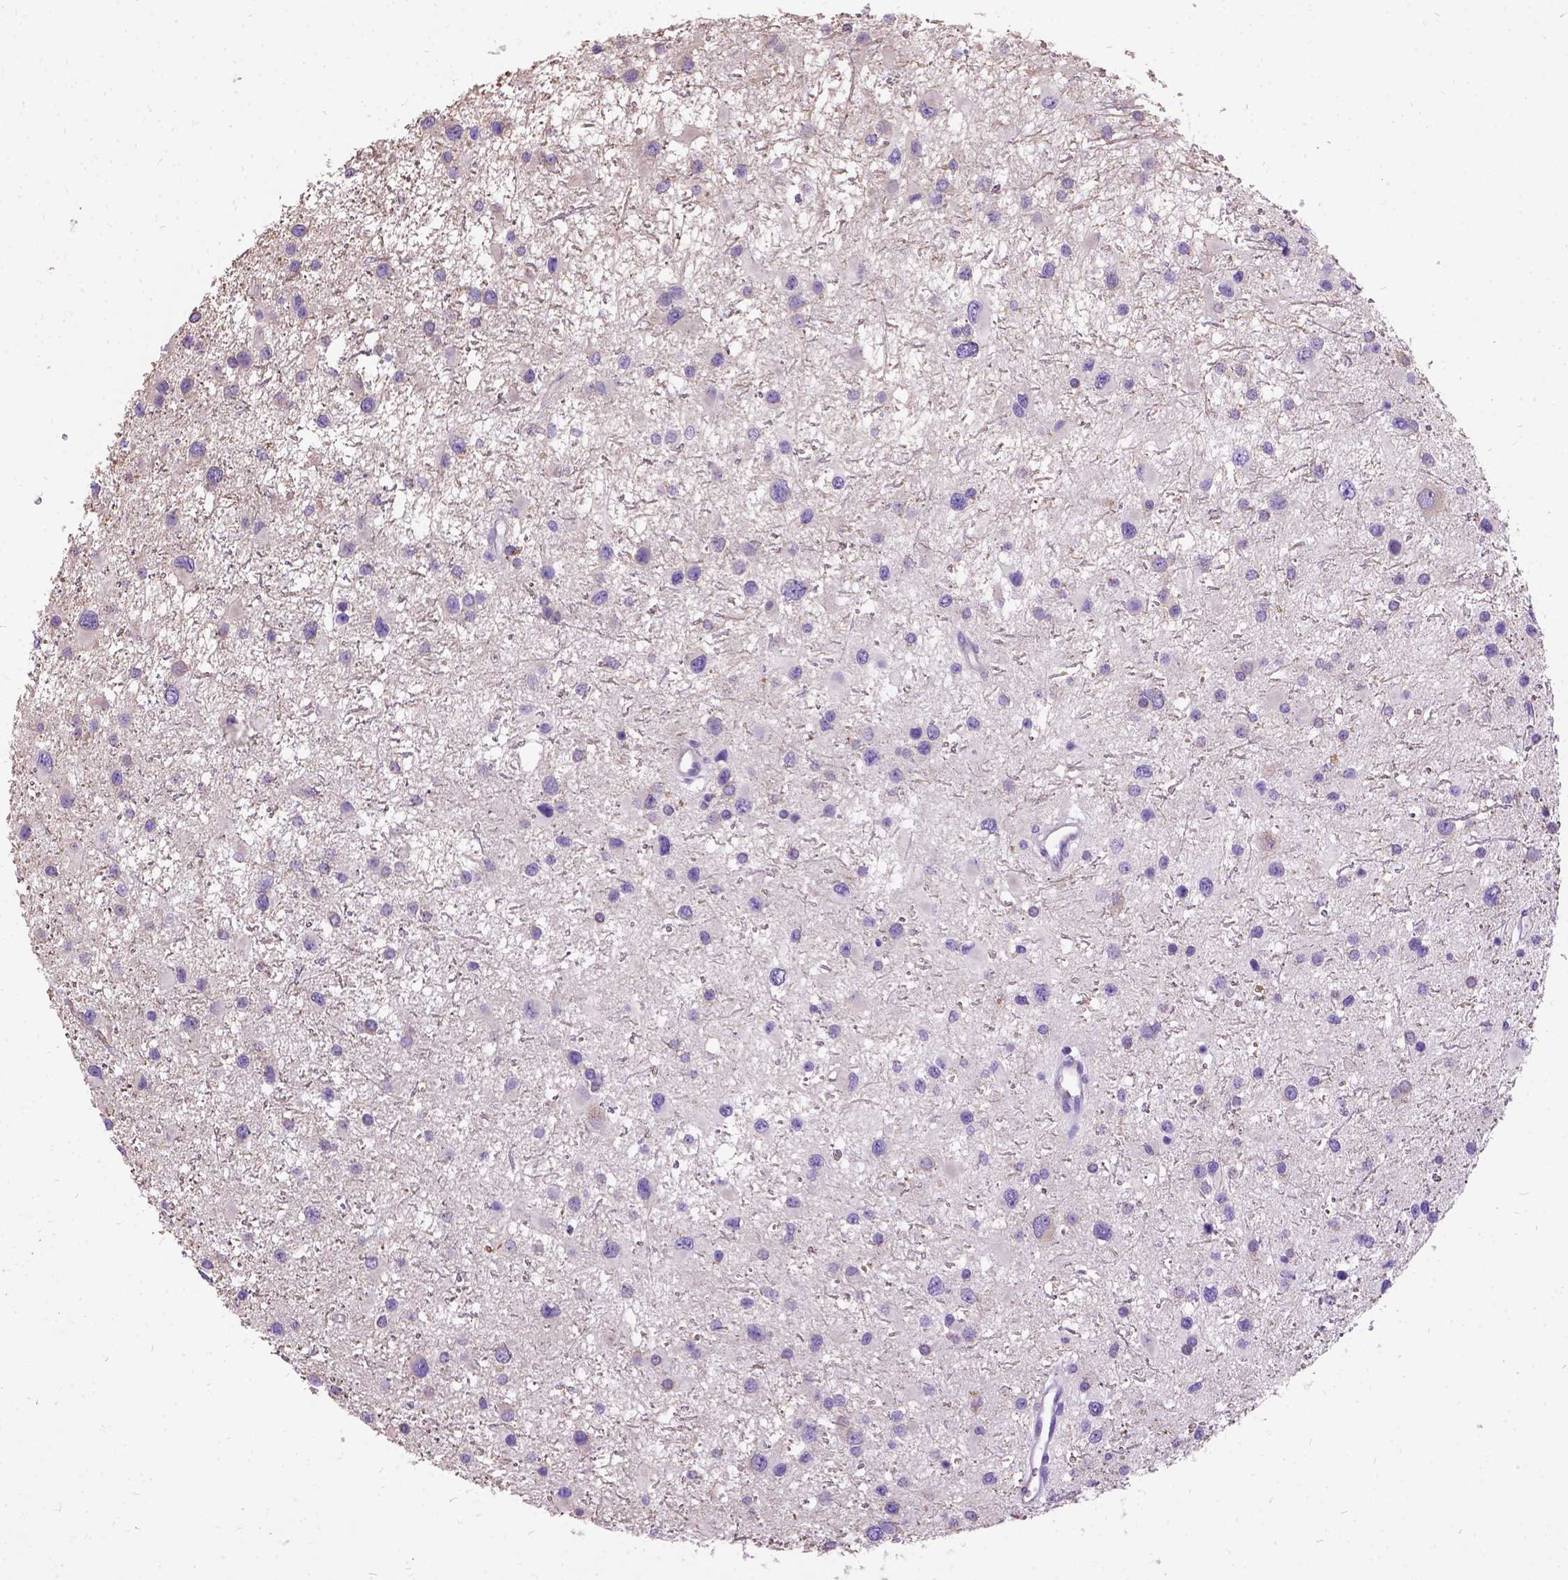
{"staining": {"intensity": "negative", "quantity": "none", "location": "none"}, "tissue": "glioma", "cell_type": "Tumor cells", "image_type": "cancer", "snomed": [{"axis": "morphology", "description": "Glioma, malignant, Low grade"}, {"axis": "topography", "description": "Brain"}], "caption": "Image shows no significant protein positivity in tumor cells of glioma.", "gene": "CFAP54", "patient": {"sex": "female", "age": 32}}